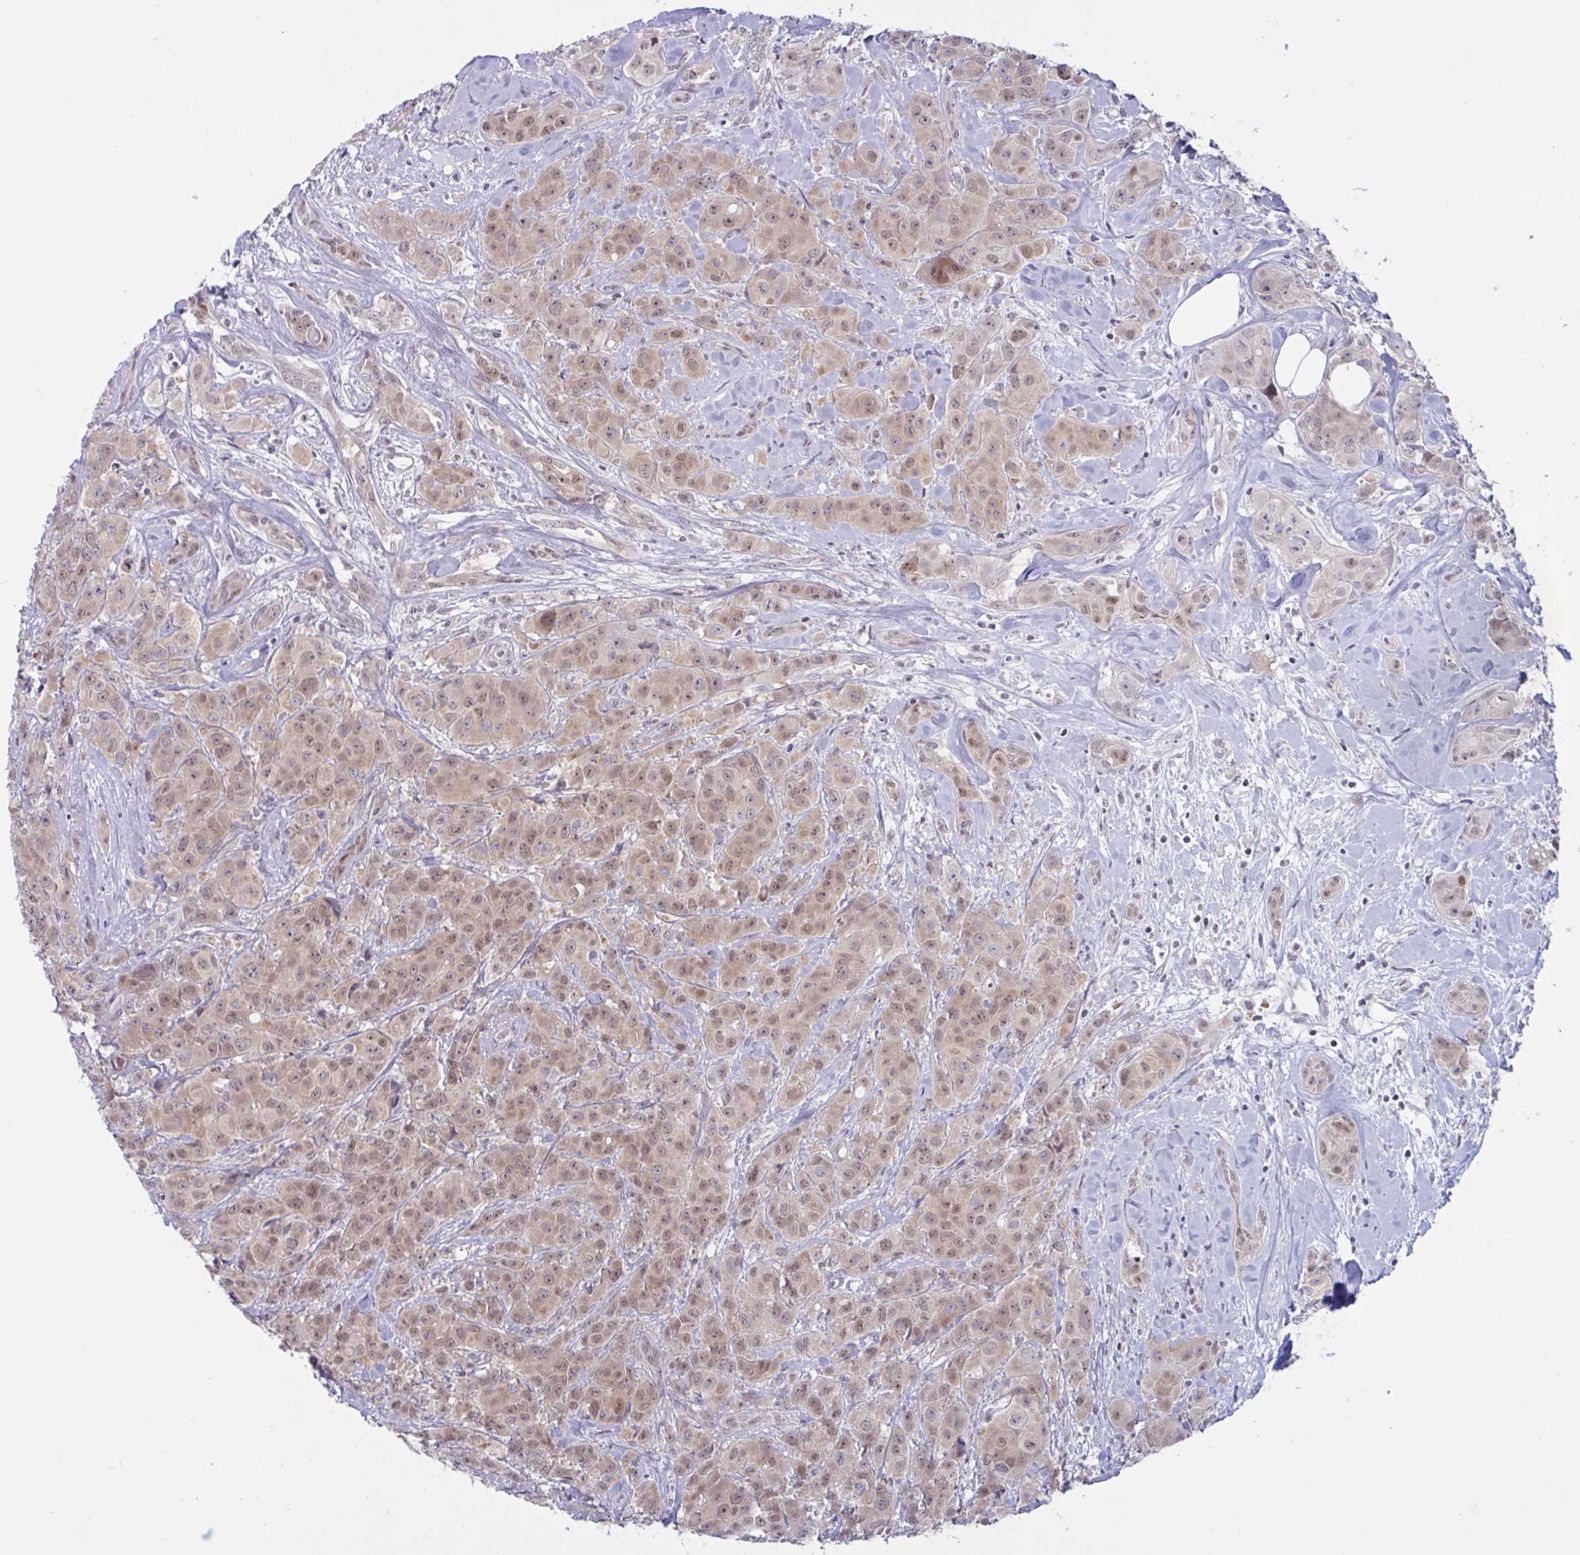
{"staining": {"intensity": "moderate", "quantity": ">75%", "location": "nuclear"}, "tissue": "breast cancer", "cell_type": "Tumor cells", "image_type": "cancer", "snomed": [{"axis": "morphology", "description": "Normal tissue, NOS"}, {"axis": "morphology", "description": "Duct carcinoma"}, {"axis": "topography", "description": "Breast"}], "caption": "A high-resolution micrograph shows immunohistochemistry (IHC) staining of infiltrating ductal carcinoma (breast), which reveals moderate nuclear staining in about >75% of tumor cells.", "gene": "TSN", "patient": {"sex": "female", "age": 43}}